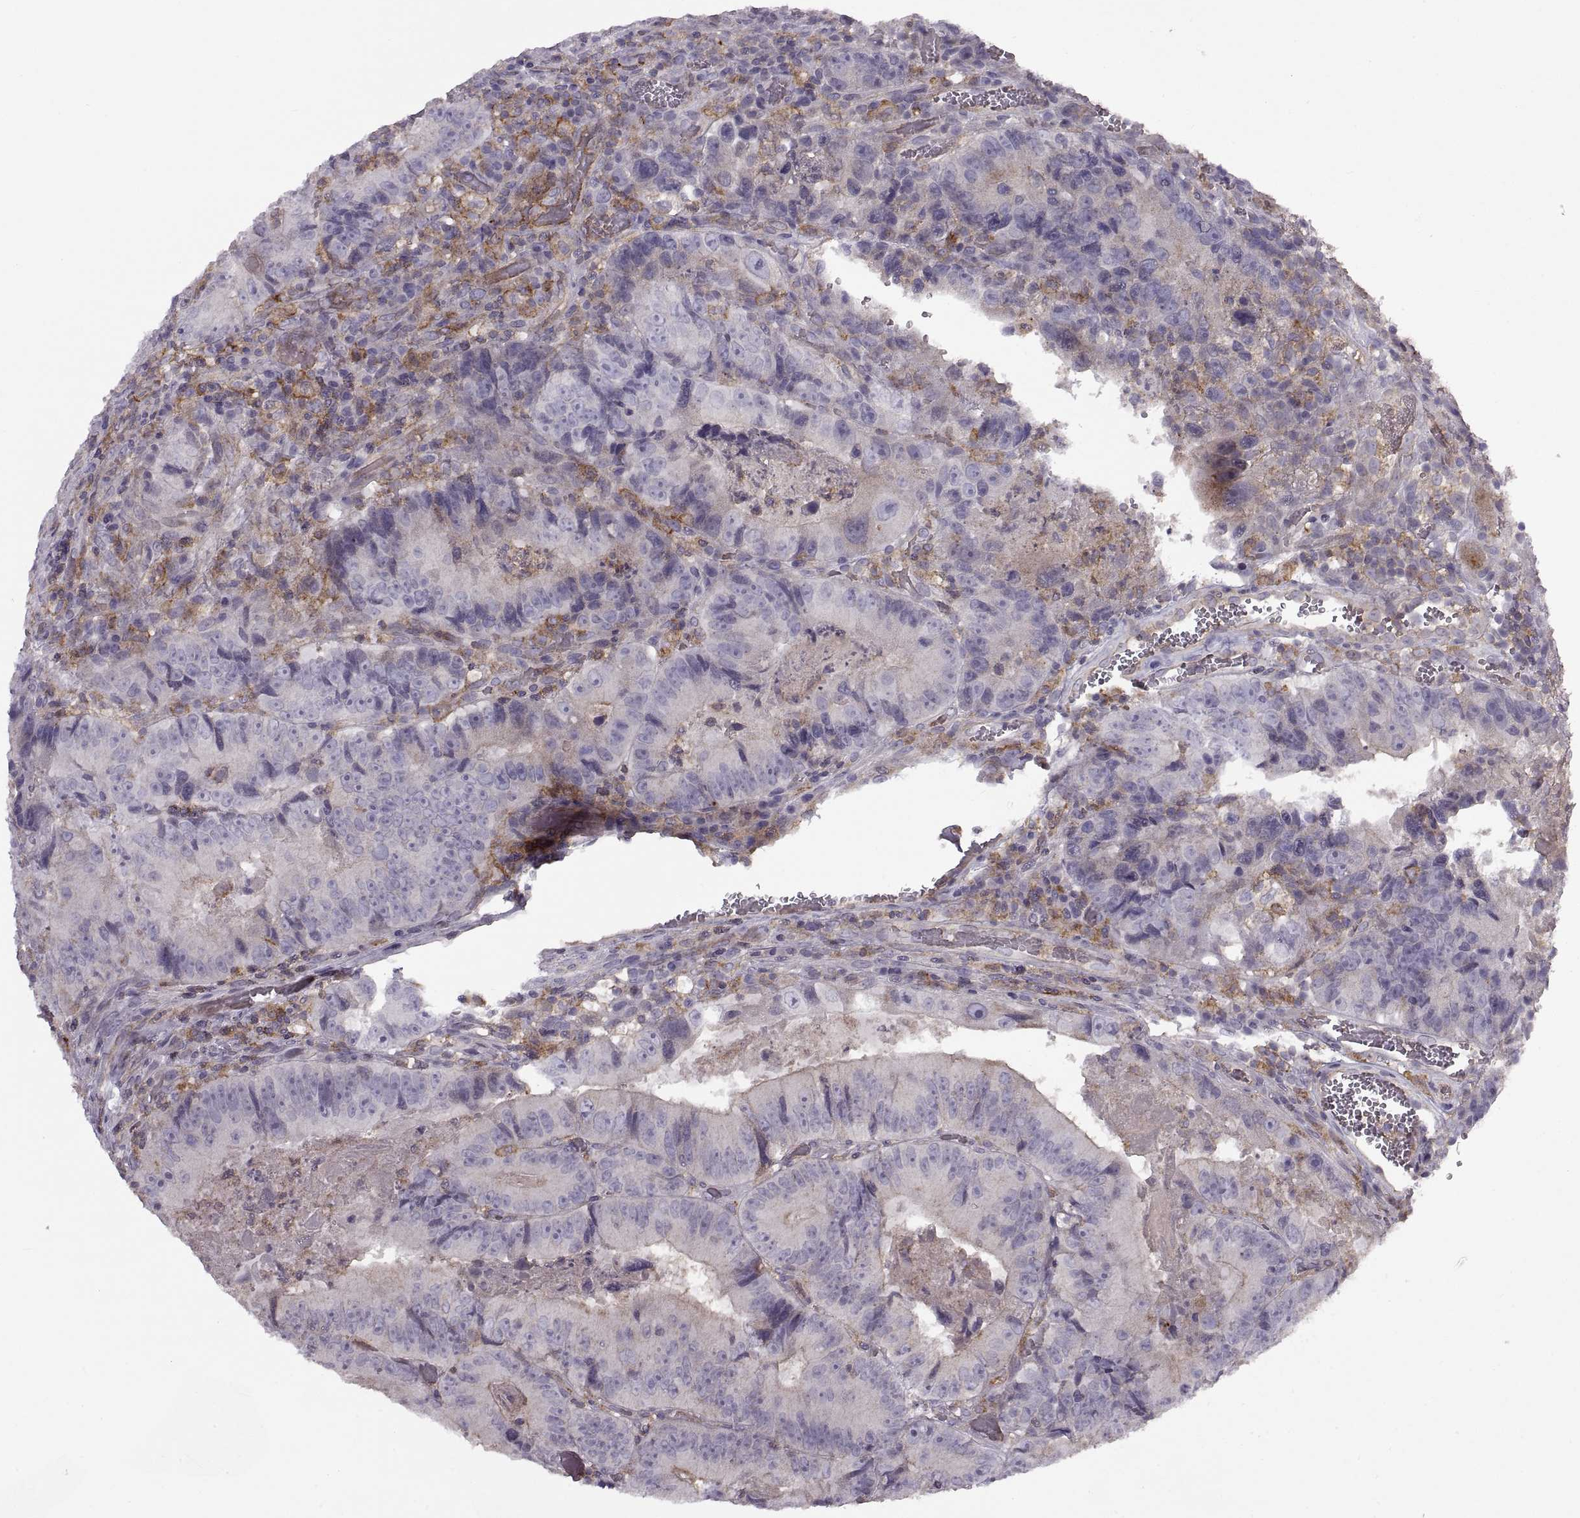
{"staining": {"intensity": "negative", "quantity": "none", "location": "none"}, "tissue": "colorectal cancer", "cell_type": "Tumor cells", "image_type": "cancer", "snomed": [{"axis": "morphology", "description": "Adenocarcinoma, NOS"}, {"axis": "topography", "description": "Colon"}], "caption": "Immunohistochemistry (IHC) photomicrograph of human colorectal adenocarcinoma stained for a protein (brown), which exhibits no expression in tumor cells.", "gene": "RALB", "patient": {"sex": "female", "age": 86}}